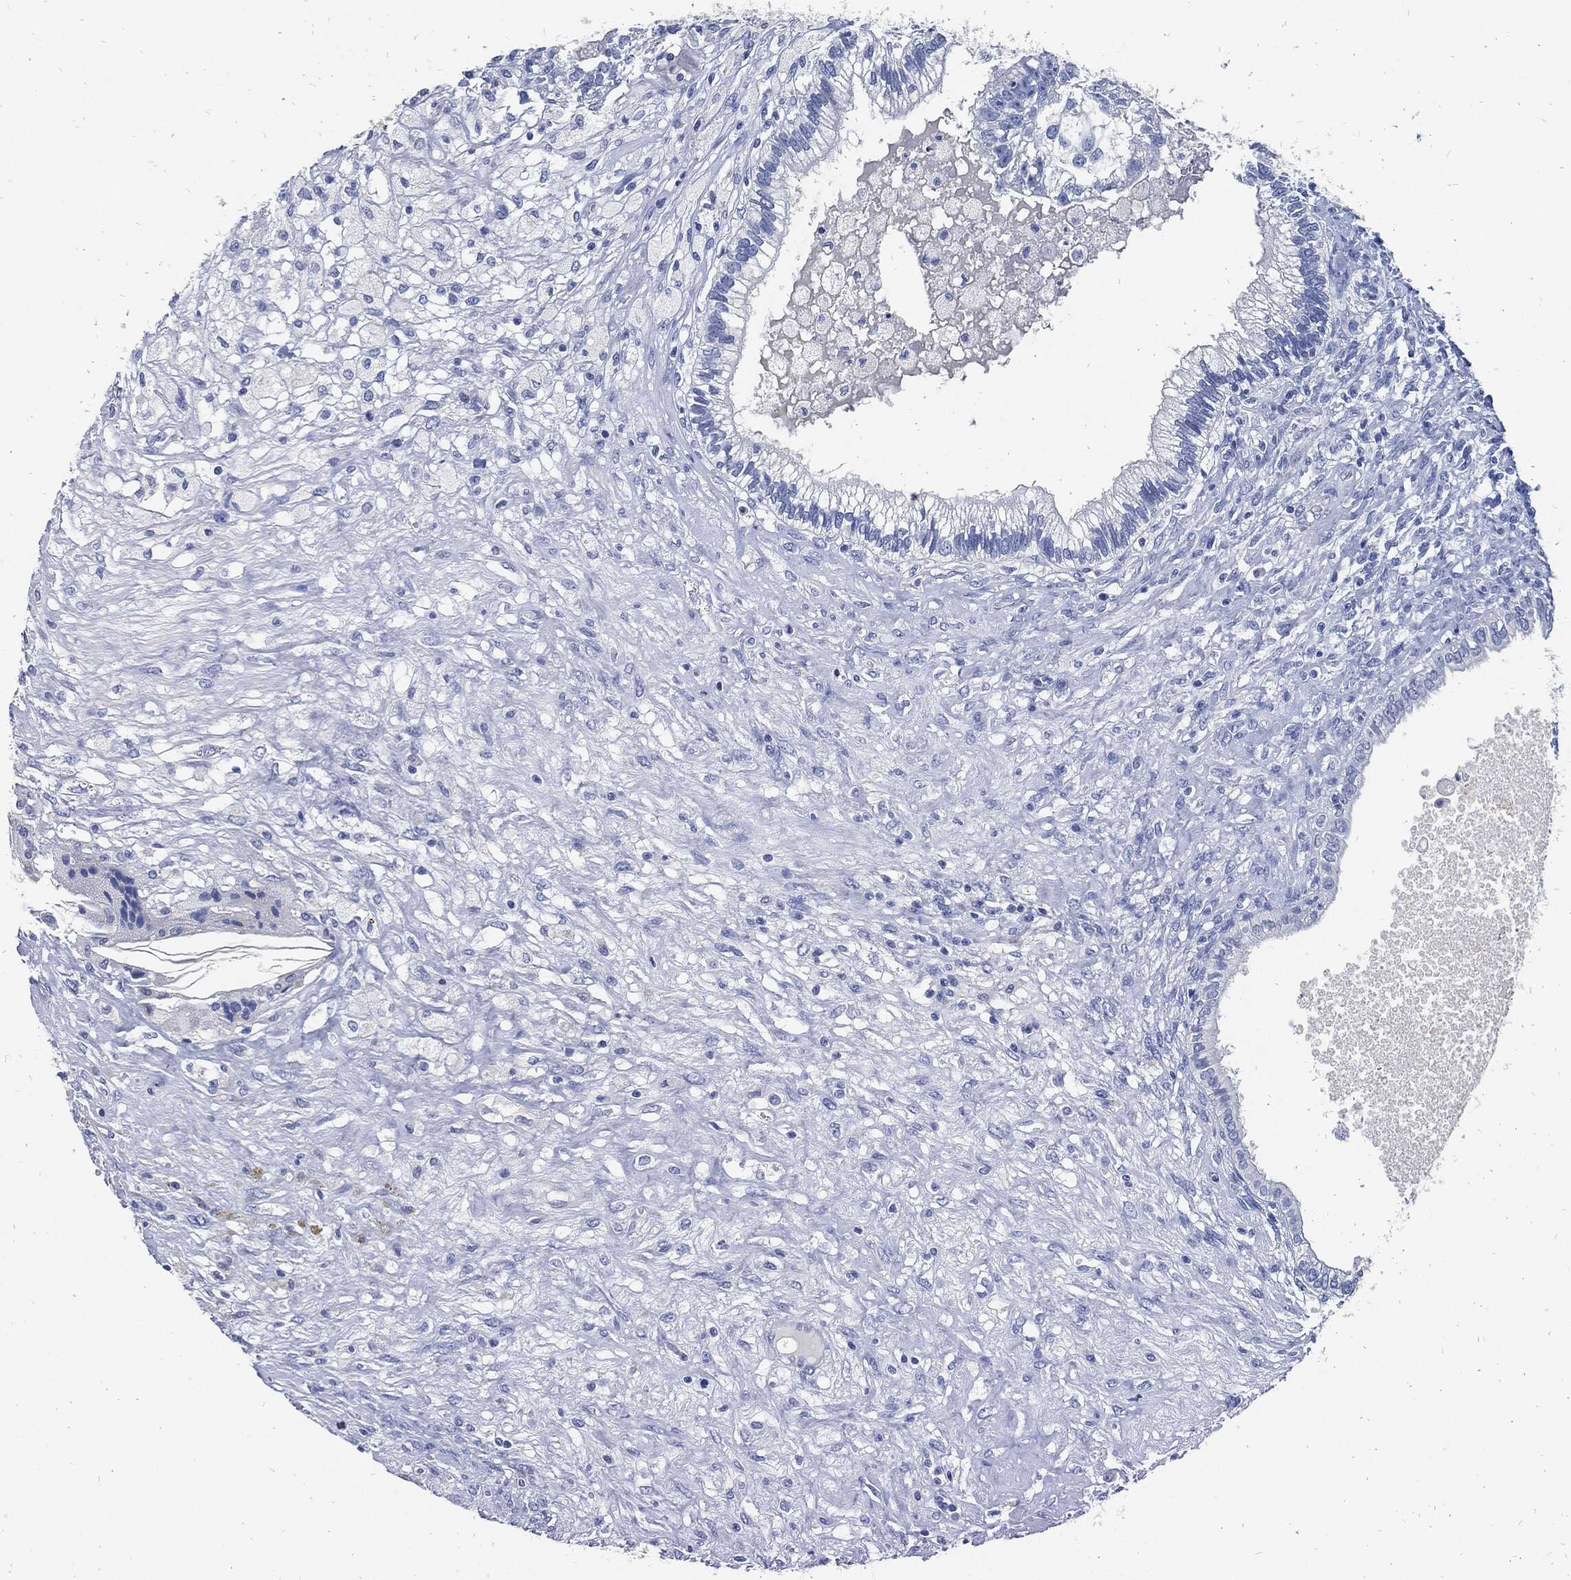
{"staining": {"intensity": "negative", "quantity": "none", "location": "none"}, "tissue": "testis cancer", "cell_type": "Tumor cells", "image_type": "cancer", "snomed": [{"axis": "morphology", "description": "Seminoma, NOS"}, {"axis": "morphology", "description": "Carcinoma, Embryonal, NOS"}, {"axis": "topography", "description": "Testis"}], "caption": "The micrograph demonstrates no significant positivity in tumor cells of testis cancer (seminoma).", "gene": "FABP4", "patient": {"sex": "male", "age": 41}}